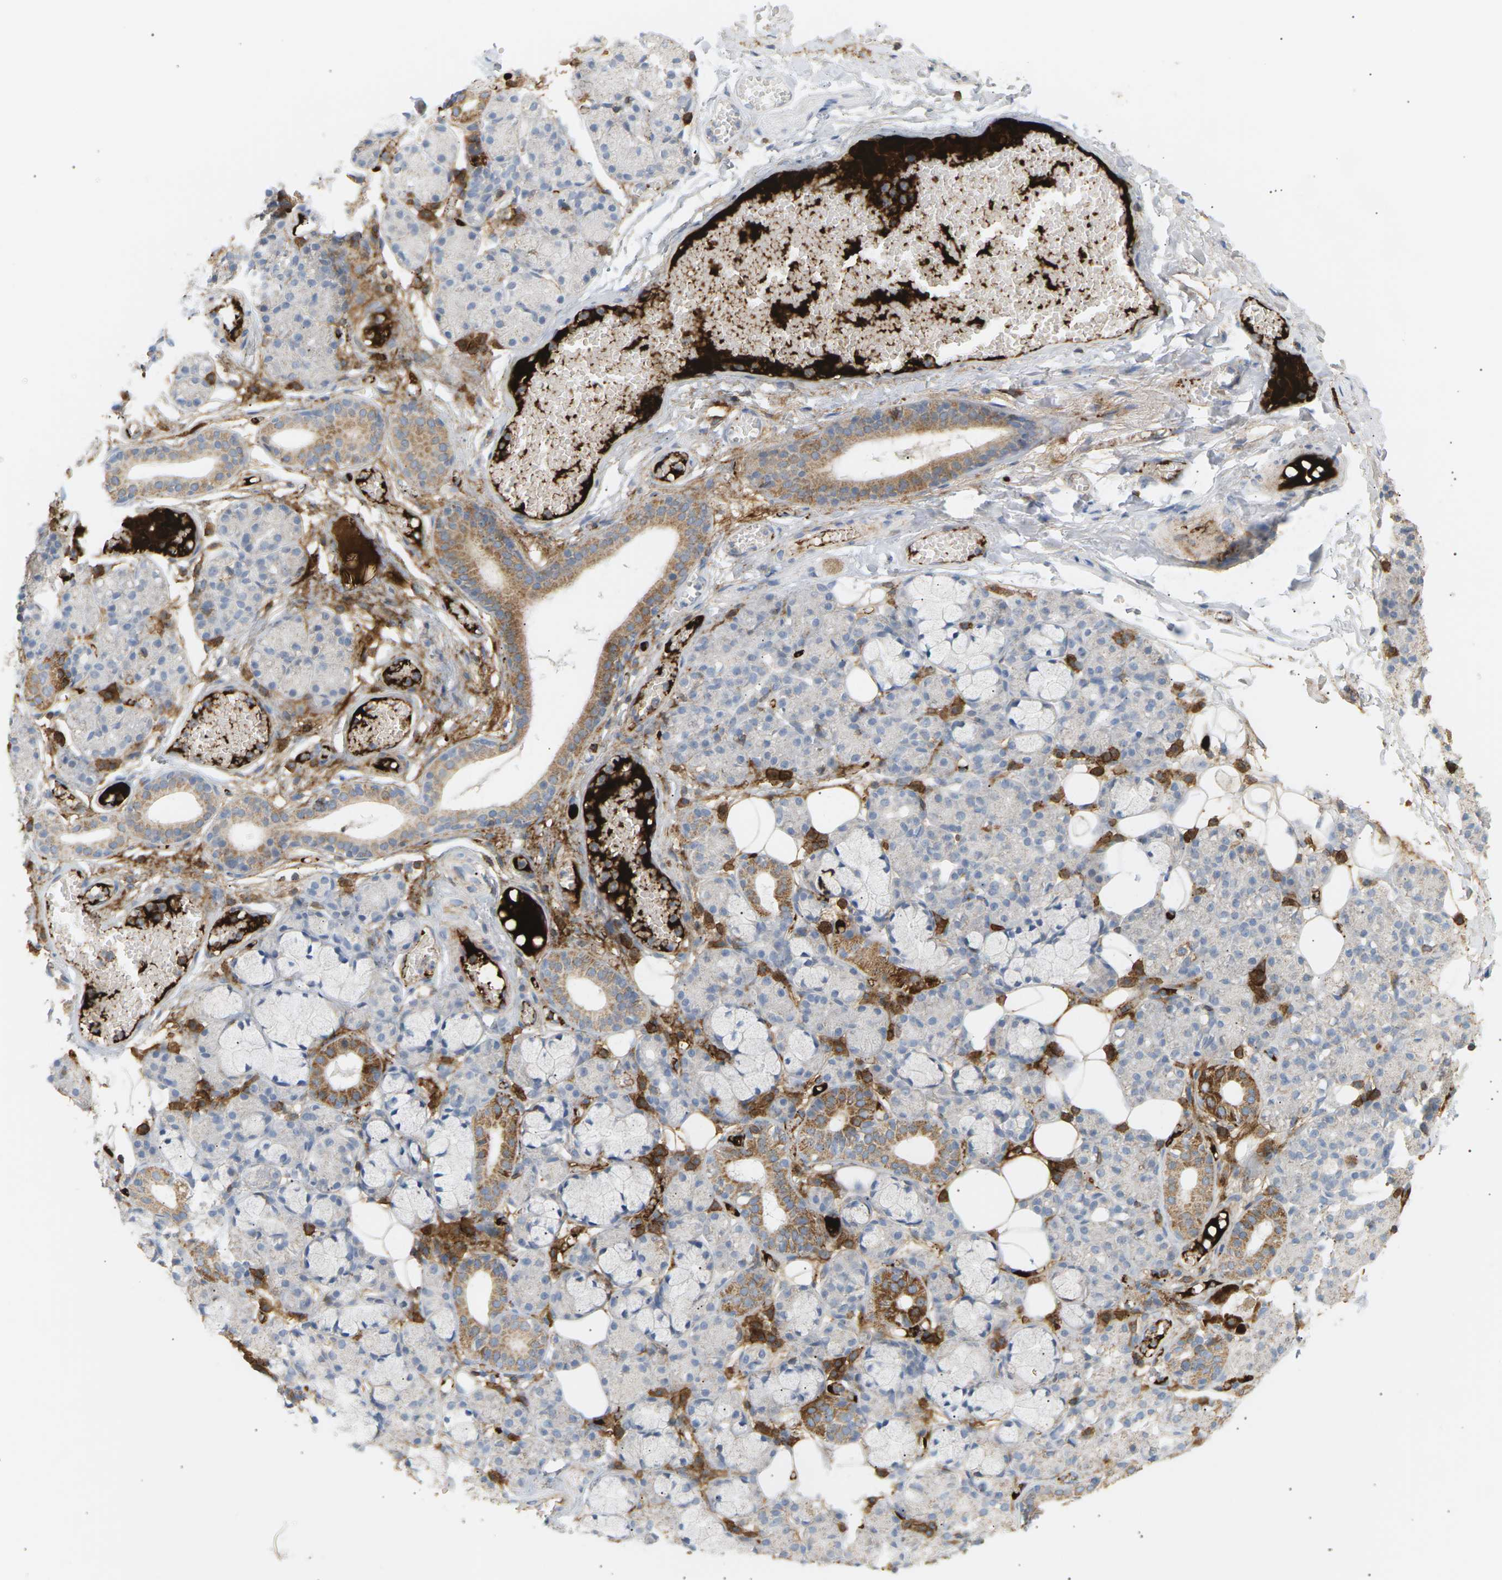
{"staining": {"intensity": "moderate", "quantity": "<25%", "location": "cytoplasmic/membranous"}, "tissue": "salivary gland", "cell_type": "Glandular cells", "image_type": "normal", "snomed": [{"axis": "morphology", "description": "Normal tissue, NOS"}, {"axis": "topography", "description": "Salivary gland"}], "caption": "Protein expression analysis of normal salivary gland shows moderate cytoplasmic/membranous positivity in about <25% of glandular cells. Using DAB (brown) and hematoxylin (blue) stains, captured at high magnification using brightfield microscopy.", "gene": "LIME1", "patient": {"sex": "male", "age": 63}}